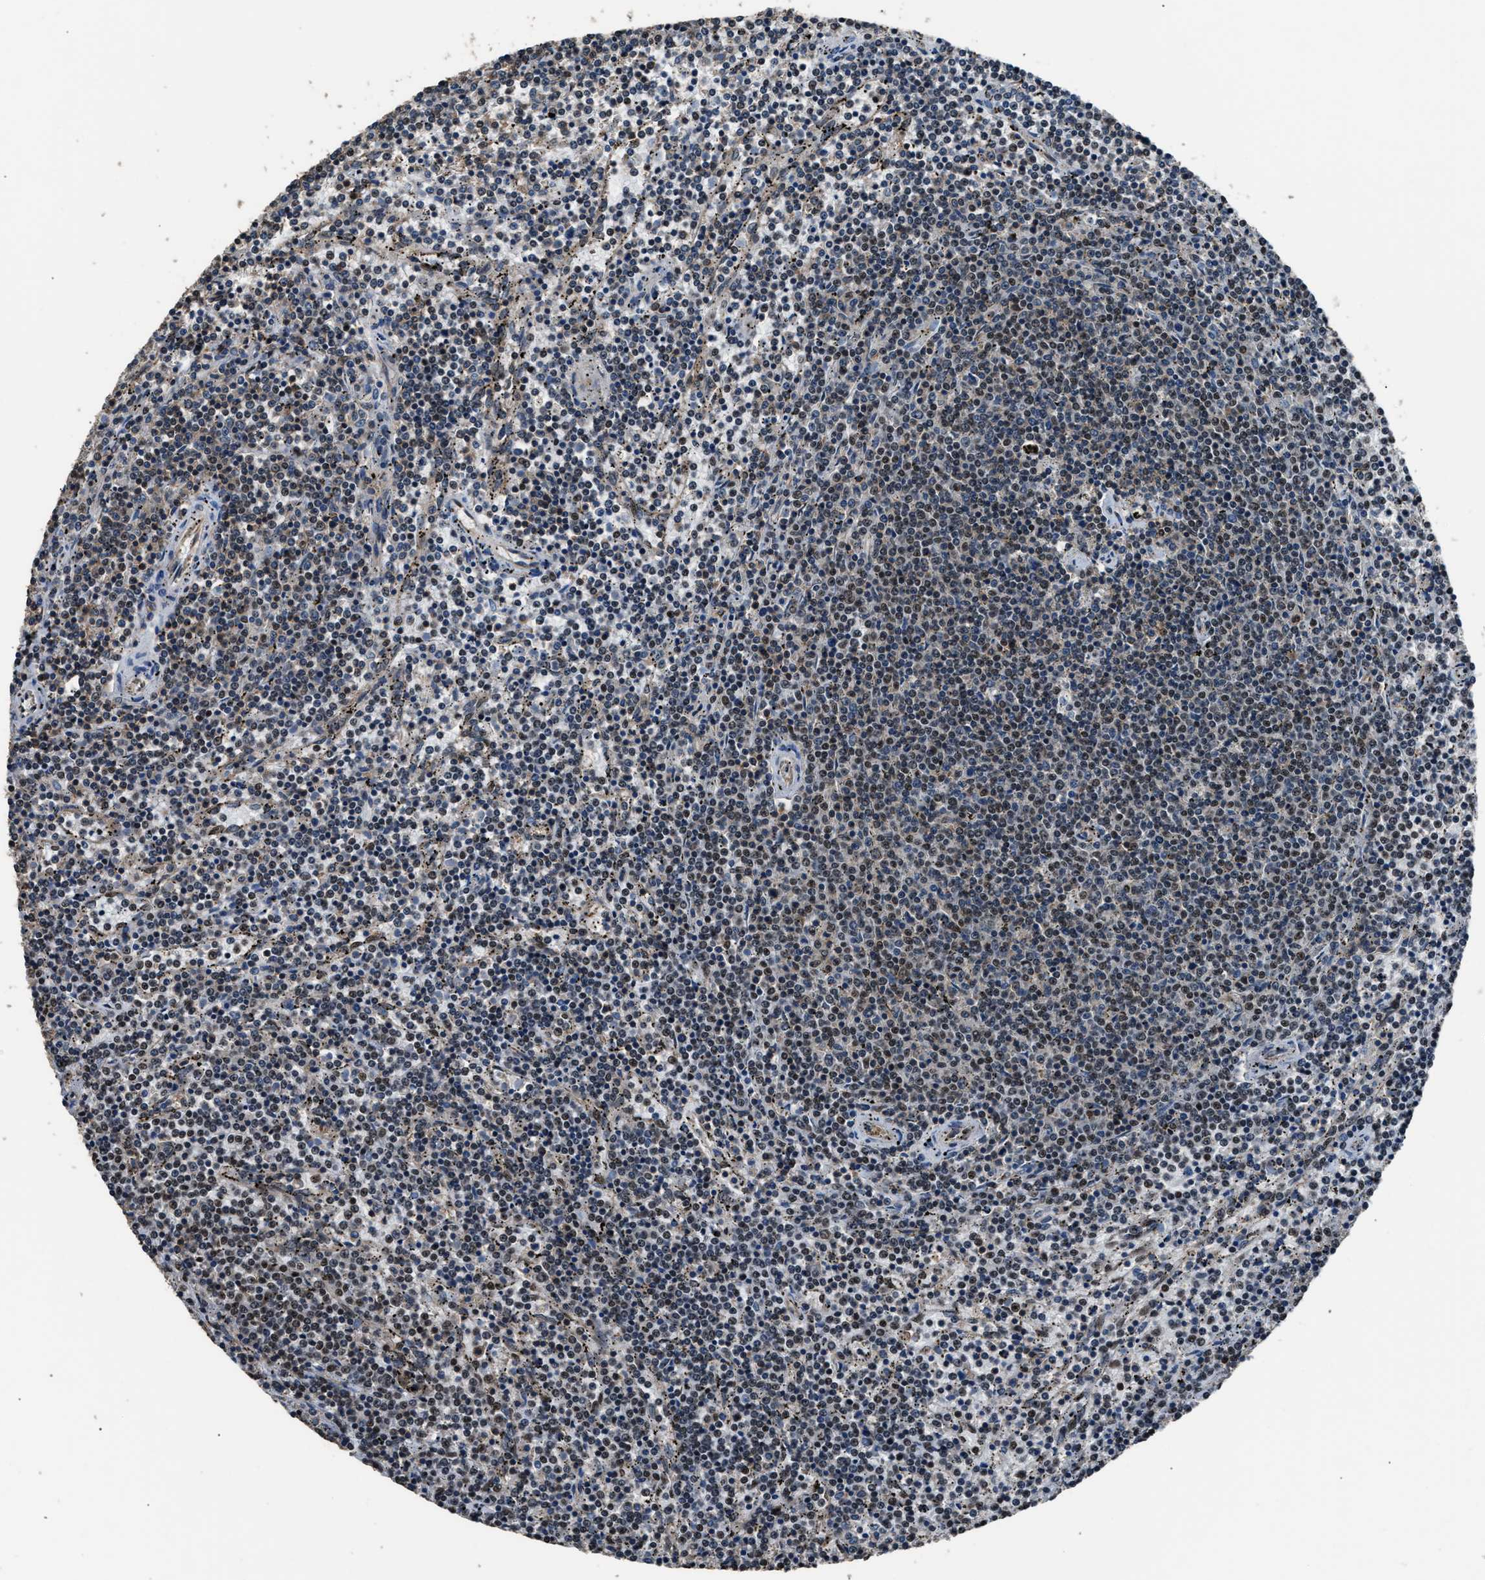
{"staining": {"intensity": "weak", "quantity": "25%-75%", "location": "nuclear"}, "tissue": "lymphoma", "cell_type": "Tumor cells", "image_type": "cancer", "snomed": [{"axis": "morphology", "description": "Malignant lymphoma, non-Hodgkin's type, Low grade"}, {"axis": "topography", "description": "Spleen"}], "caption": "Immunohistochemical staining of low-grade malignant lymphoma, non-Hodgkin's type displays weak nuclear protein staining in about 25%-75% of tumor cells.", "gene": "DFFA", "patient": {"sex": "female", "age": 50}}